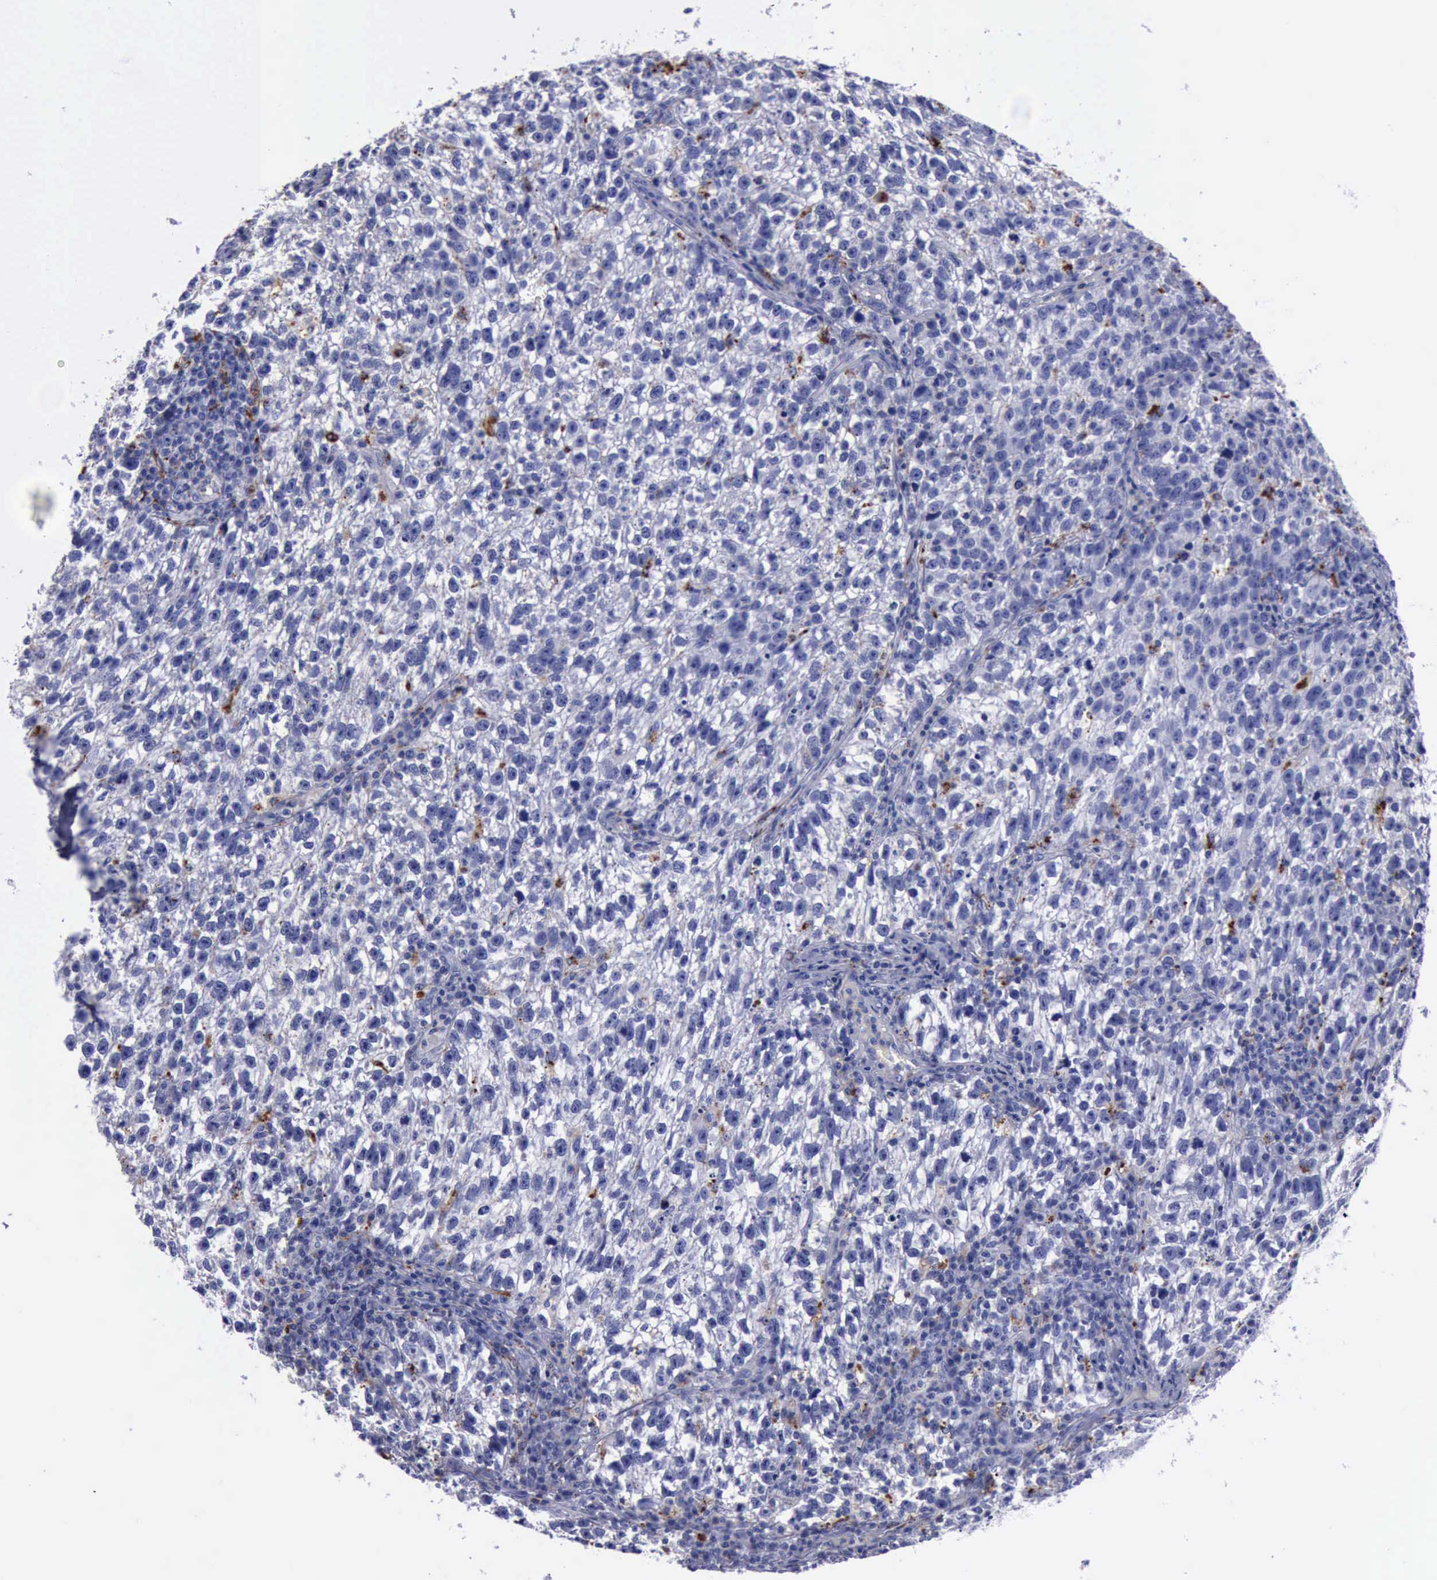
{"staining": {"intensity": "weak", "quantity": "<25%", "location": "cytoplasmic/membranous"}, "tissue": "testis cancer", "cell_type": "Tumor cells", "image_type": "cancer", "snomed": [{"axis": "morphology", "description": "Seminoma, NOS"}, {"axis": "topography", "description": "Testis"}], "caption": "Tumor cells are negative for brown protein staining in testis seminoma.", "gene": "CTSD", "patient": {"sex": "male", "age": 38}}